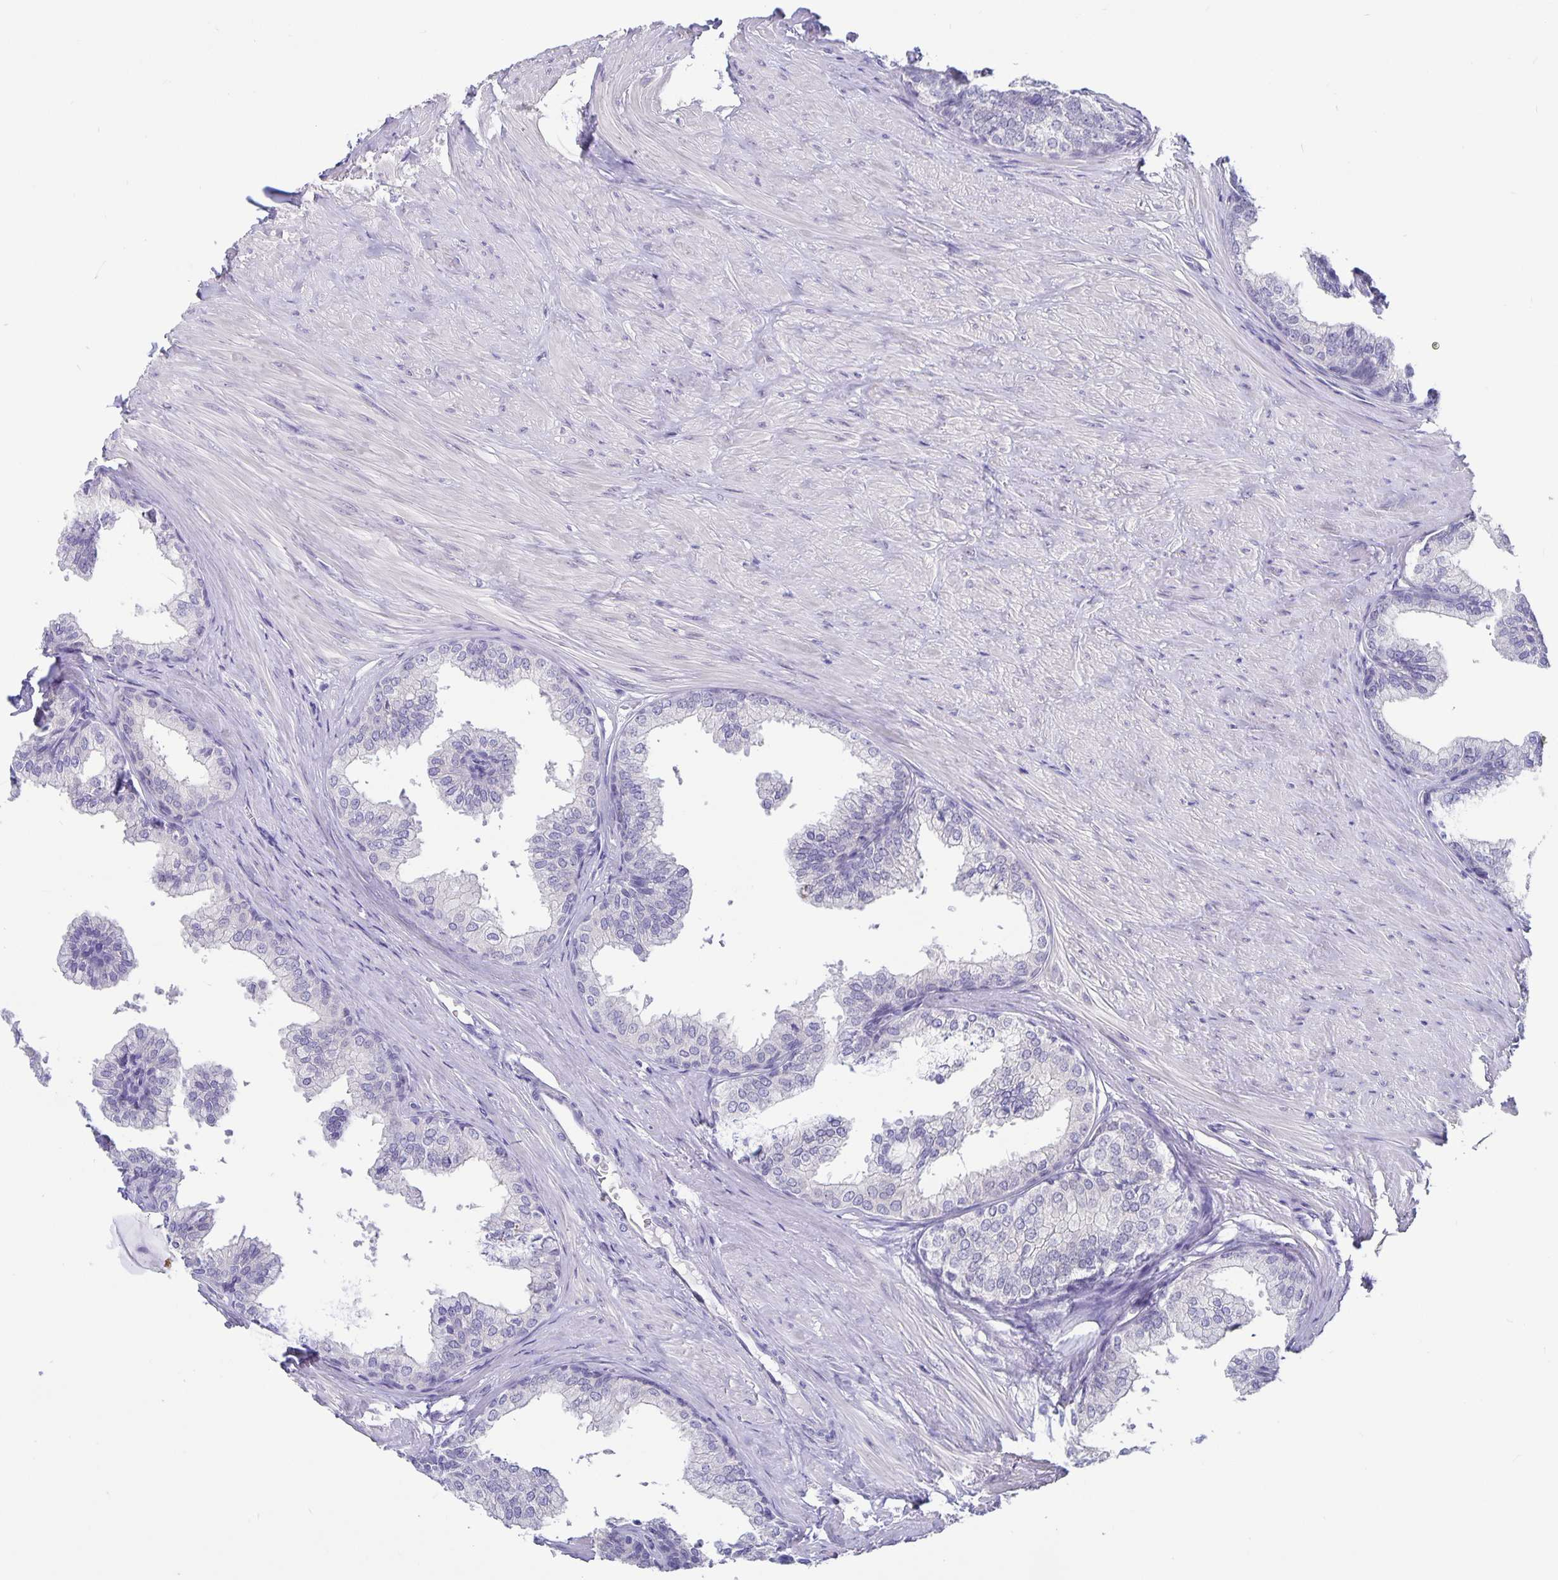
{"staining": {"intensity": "negative", "quantity": "none", "location": "none"}, "tissue": "prostate", "cell_type": "Glandular cells", "image_type": "normal", "snomed": [{"axis": "morphology", "description": "Normal tissue, NOS"}, {"axis": "topography", "description": "Prostate"}, {"axis": "topography", "description": "Peripheral nerve tissue"}], "caption": "High power microscopy histopathology image of an immunohistochemistry micrograph of normal prostate, revealing no significant positivity in glandular cells.", "gene": "ERMN", "patient": {"sex": "male", "age": 55}}